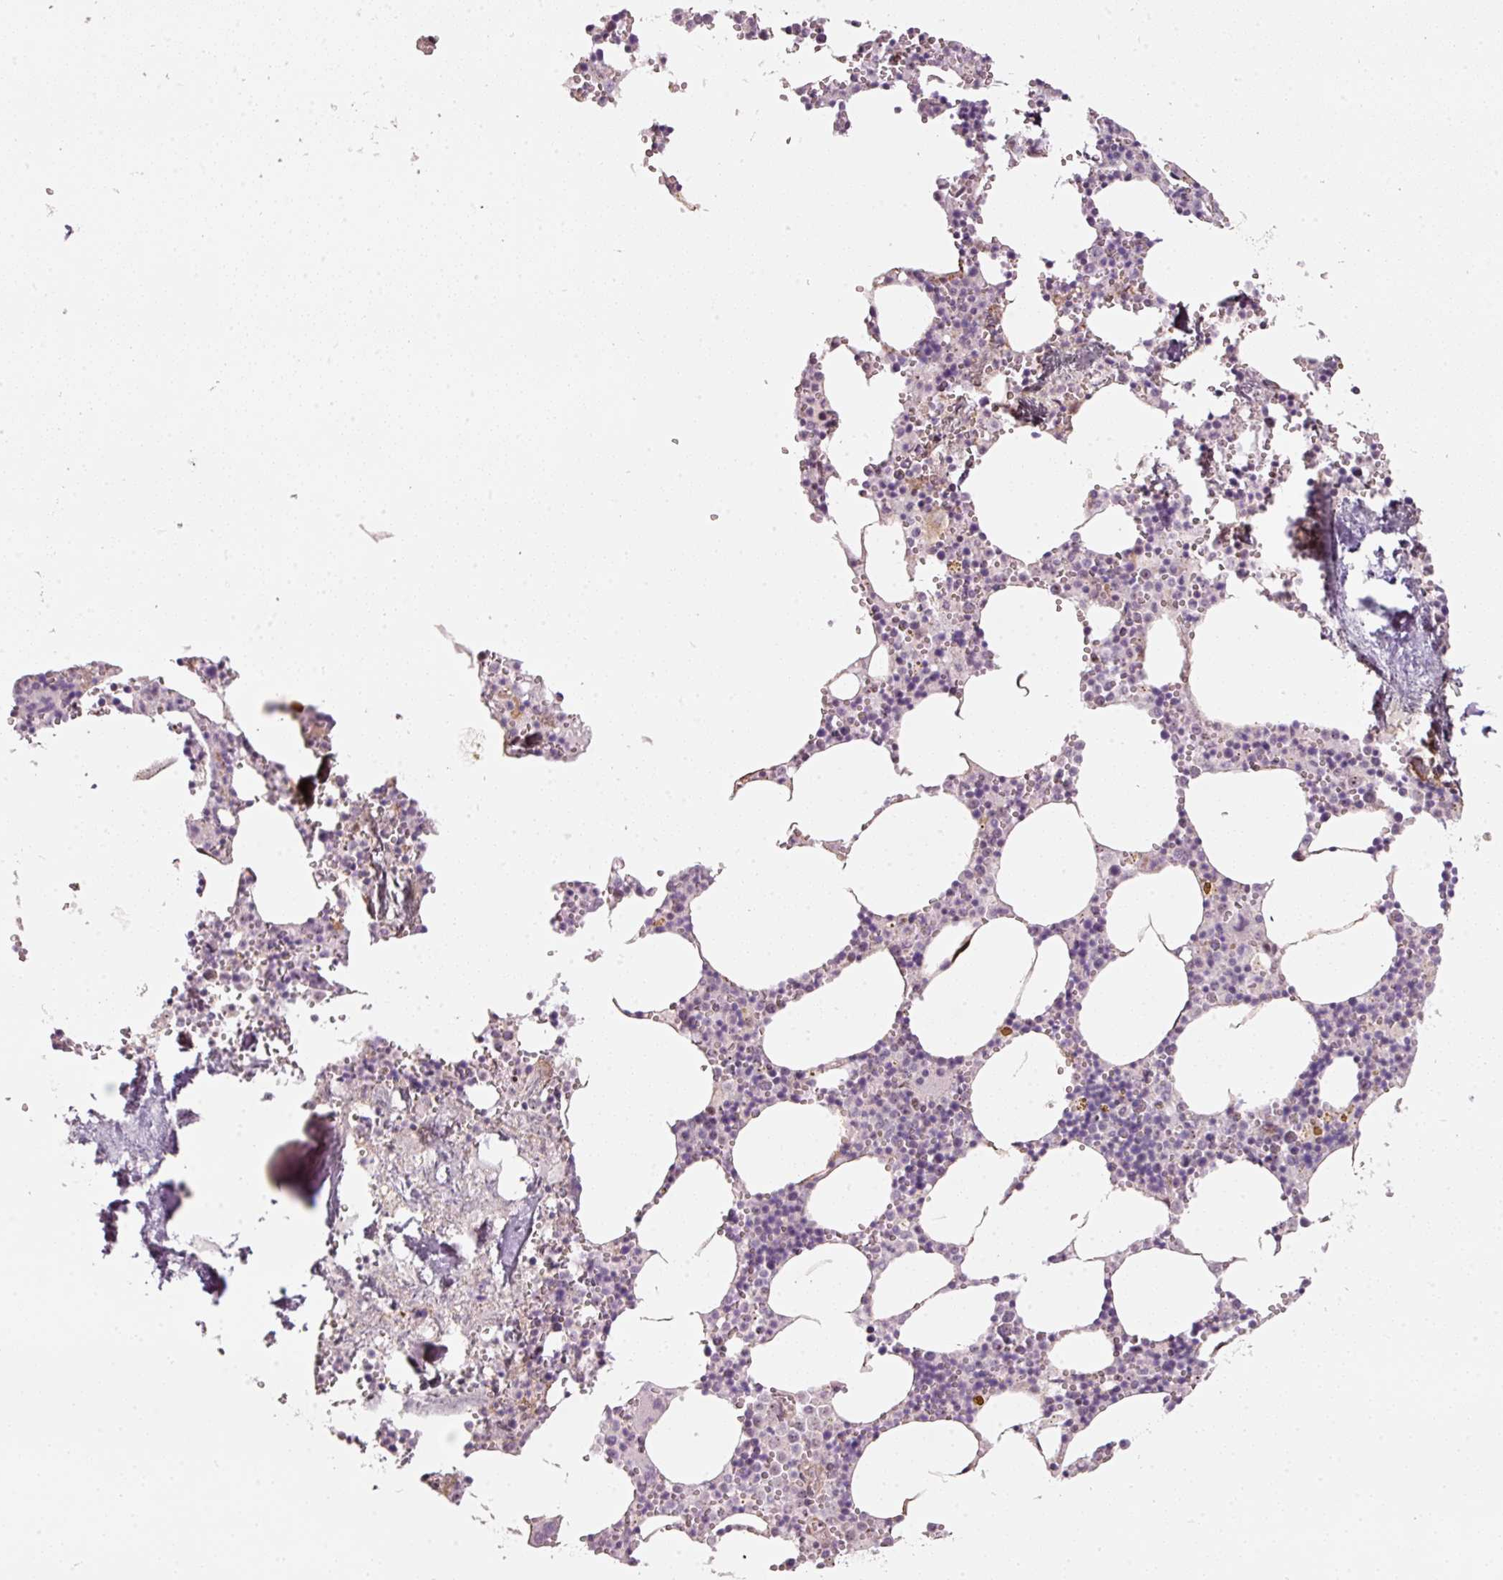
{"staining": {"intensity": "weak", "quantity": "<25%", "location": "cytoplasmic/membranous"}, "tissue": "bone marrow", "cell_type": "Hematopoietic cells", "image_type": "normal", "snomed": [{"axis": "morphology", "description": "Normal tissue, NOS"}, {"axis": "topography", "description": "Bone marrow"}], "caption": "The image shows no significant expression in hematopoietic cells of bone marrow.", "gene": "MXRA8", "patient": {"sex": "male", "age": 54}}